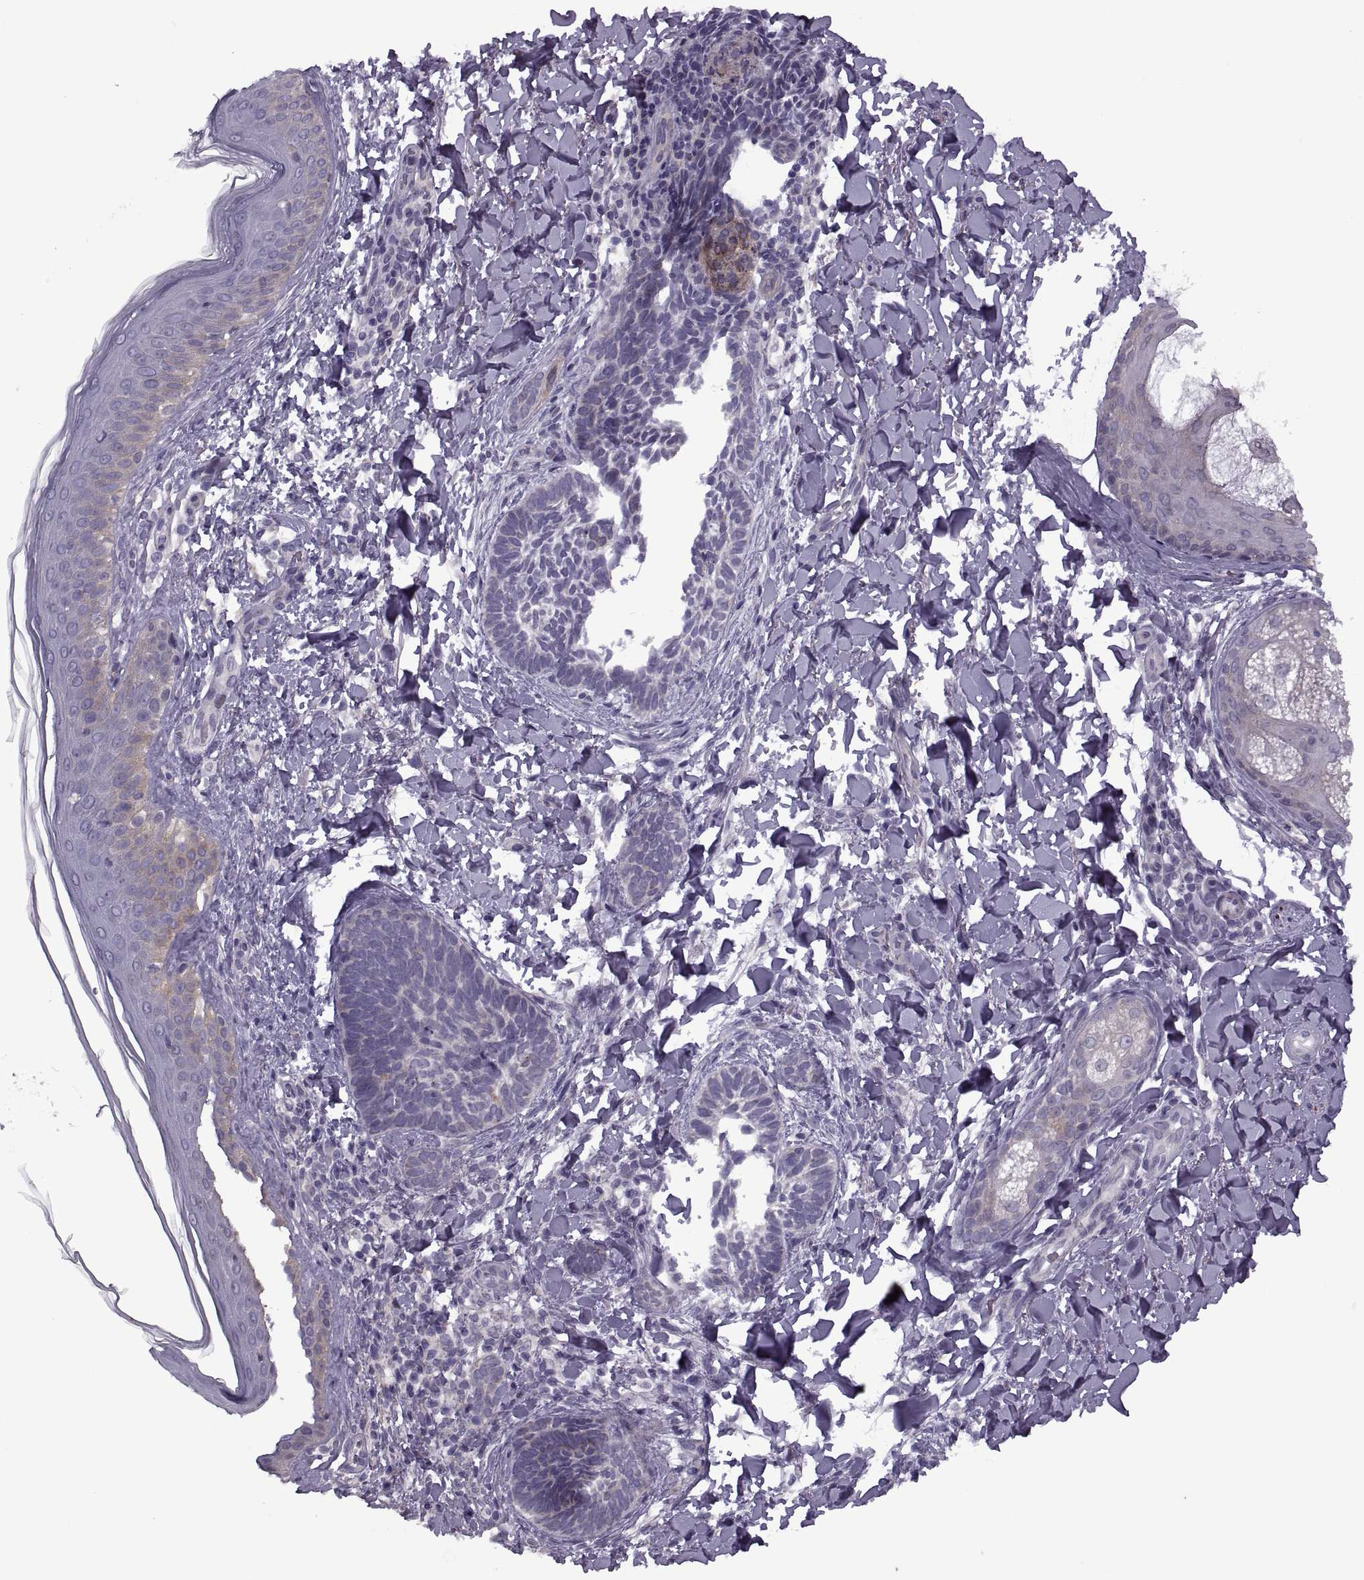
{"staining": {"intensity": "negative", "quantity": "none", "location": "none"}, "tissue": "skin cancer", "cell_type": "Tumor cells", "image_type": "cancer", "snomed": [{"axis": "morphology", "description": "Normal tissue, NOS"}, {"axis": "morphology", "description": "Basal cell carcinoma"}, {"axis": "topography", "description": "Skin"}], "caption": "This is an IHC photomicrograph of skin basal cell carcinoma. There is no positivity in tumor cells.", "gene": "RIPK4", "patient": {"sex": "male", "age": 46}}